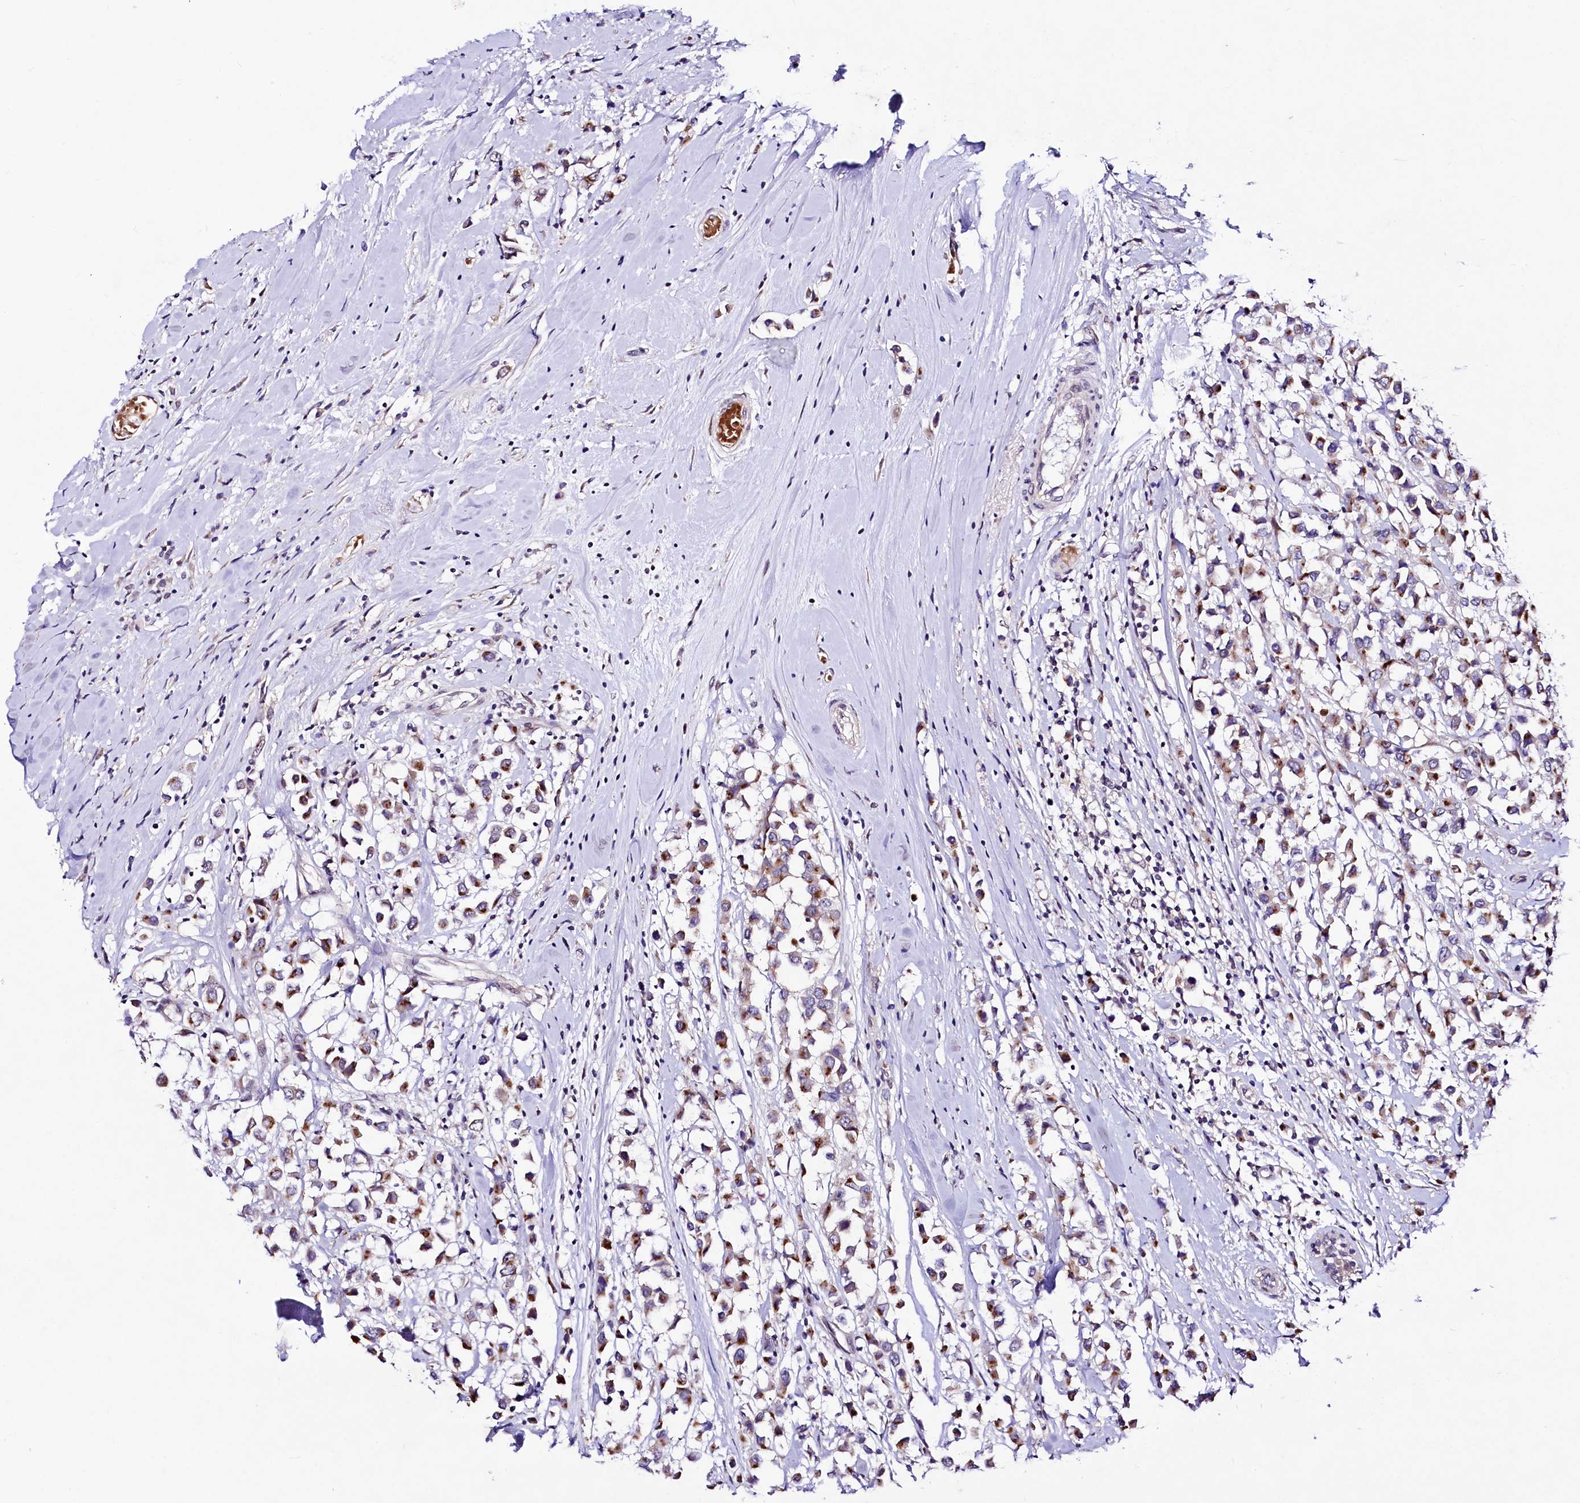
{"staining": {"intensity": "moderate", "quantity": ">75%", "location": "cytoplasmic/membranous"}, "tissue": "breast cancer", "cell_type": "Tumor cells", "image_type": "cancer", "snomed": [{"axis": "morphology", "description": "Duct carcinoma"}, {"axis": "topography", "description": "Breast"}], "caption": "High-magnification brightfield microscopy of breast cancer (invasive ductal carcinoma) stained with DAB (brown) and counterstained with hematoxylin (blue). tumor cells exhibit moderate cytoplasmic/membranous positivity is present in approximately>75% of cells.", "gene": "LEUTX", "patient": {"sex": "female", "age": 61}}